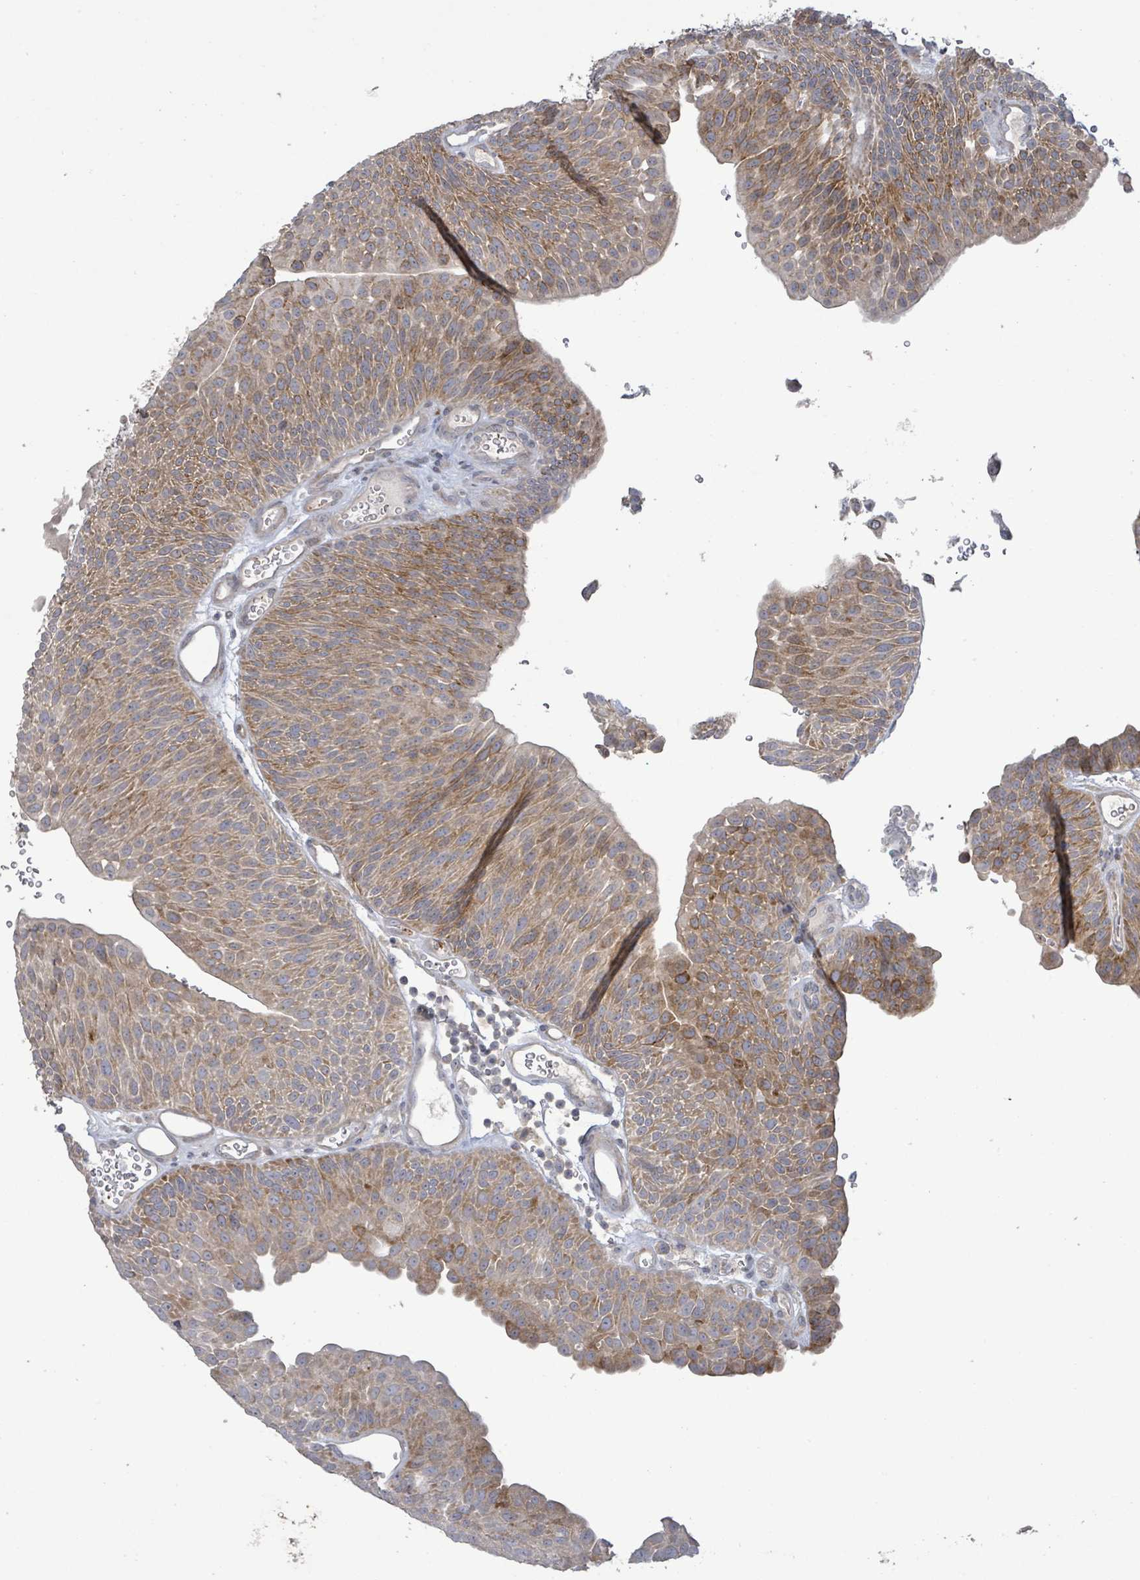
{"staining": {"intensity": "moderate", "quantity": "25%-75%", "location": "cytoplasmic/membranous"}, "tissue": "urothelial cancer", "cell_type": "Tumor cells", "image_type": "cancer", "snomed": [{"axis": "morphology", "description": "Urothelial carcinoma, NOS"}, {"axis": "topography", "description": "Urinary bladder"}], "caption": "A micrograph of urothelial cancer stained for a protein reveals moderate cytoplasmic/membranous brown staining in tumor cells. The staining was performed using DAB (3,3'-diaminobenzidine) to visualize the protein expression in brown, while the nuclei were stained in blue with hematoxylin (Magnification: 20x).", "gene": "LILRA4", "patient": {"sex": "male", "age": 67}}